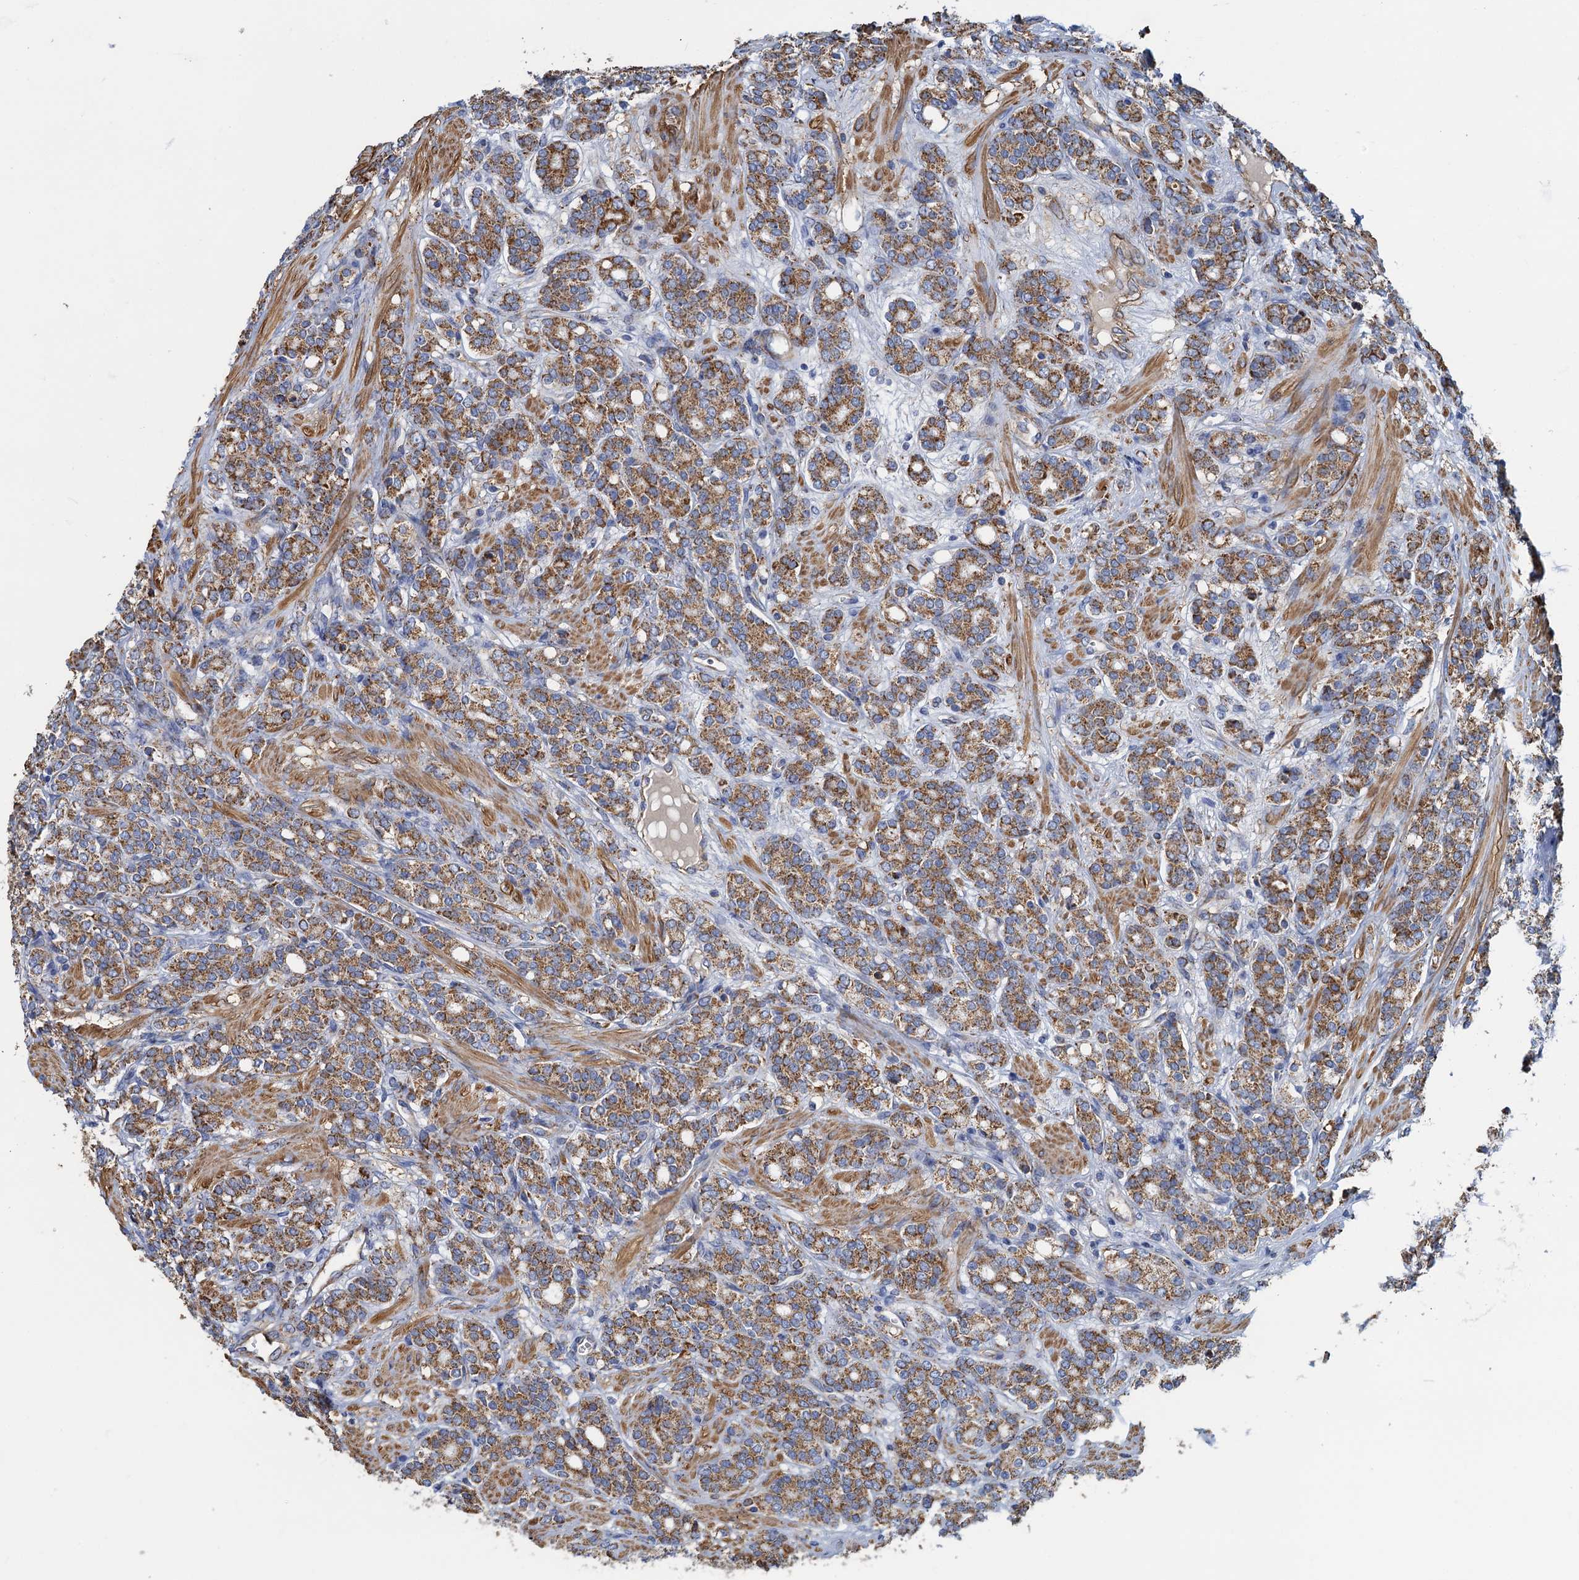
{"staining": {"intensity": "moderate", "quantity": ">75%", "location": "cytoplasmic/membranous"}, "tissue": "prostate cancer", "cell_type": "Tumor cells", "image_type": "cancer", "snomed": [{"axis": "morphology", "description": "Adenocarcinoma, High grade"}, {"axis": "topography", "description": "Prostate"}], "caption": "Immunohistochemical staining of human high-grade adenocarcinoma (prostate) reveals medium levels of moderate cytoplasmic/membranous protein expression in about >75% of tumor cells.", "gene": "GCSH", "patient": {"sex": "male", "age": 62}}